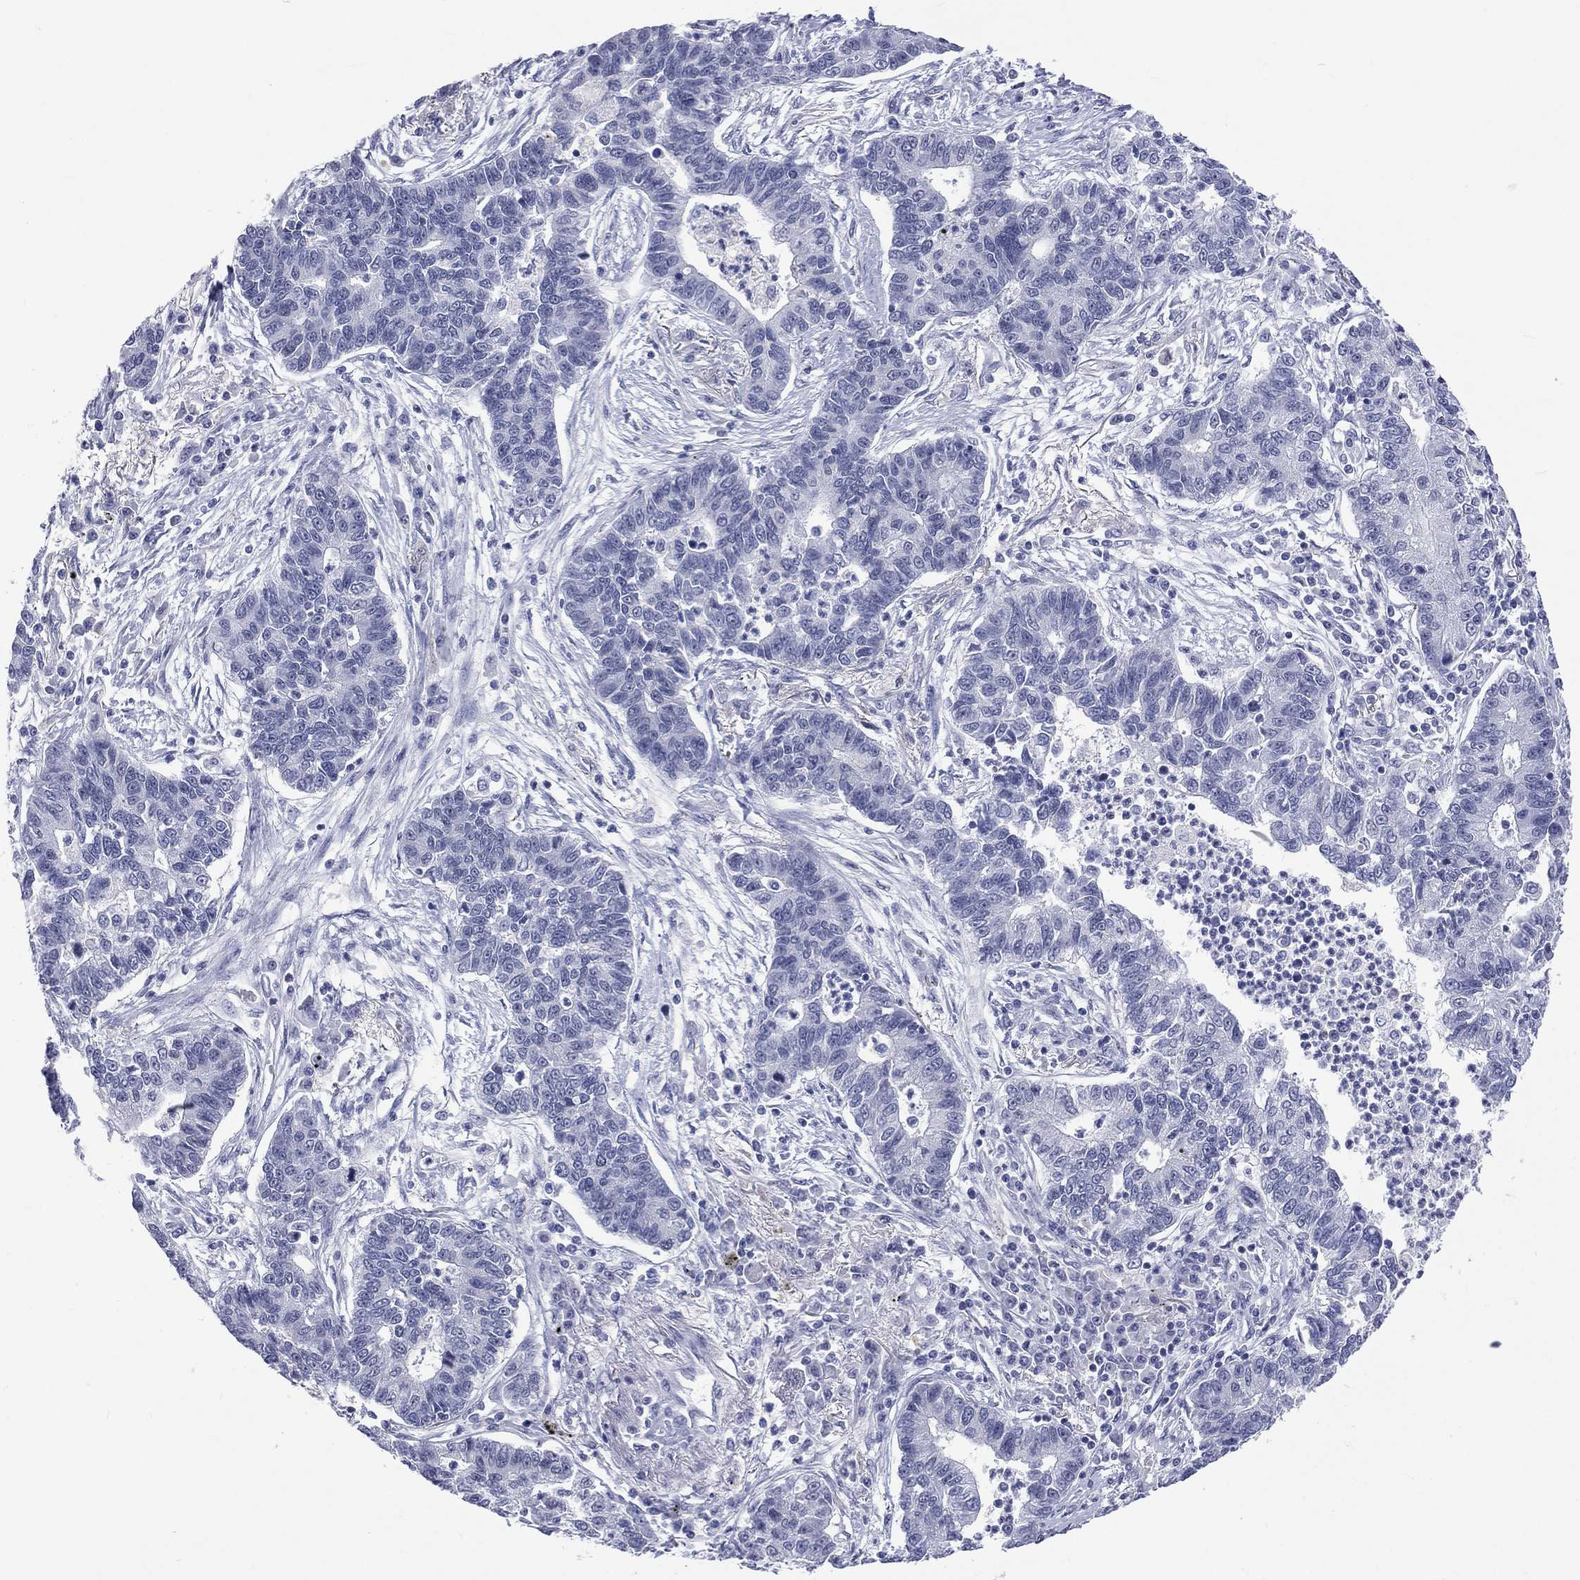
{"staining": {"intensity": "negative", "quantity": "none", "location": "none"}, "tissue": "lung cancer", "cell_type": "Tumor cells", "image_type": "cancer", "snomed": [{"axis": "morphology", "description": "Adenocarcinoma, NOS"}, {"axis": "topography", "description": "Lung"}], "caption": "Protein analysis of adenocarcinoma (lung) reveals no significant expression in tumor cells. (Brightfield microscopy of DAB immunohistochemistry (IHC) at high magnification).", "gene": "SSX1", "patient": {"sex": "female", "age": 57}}